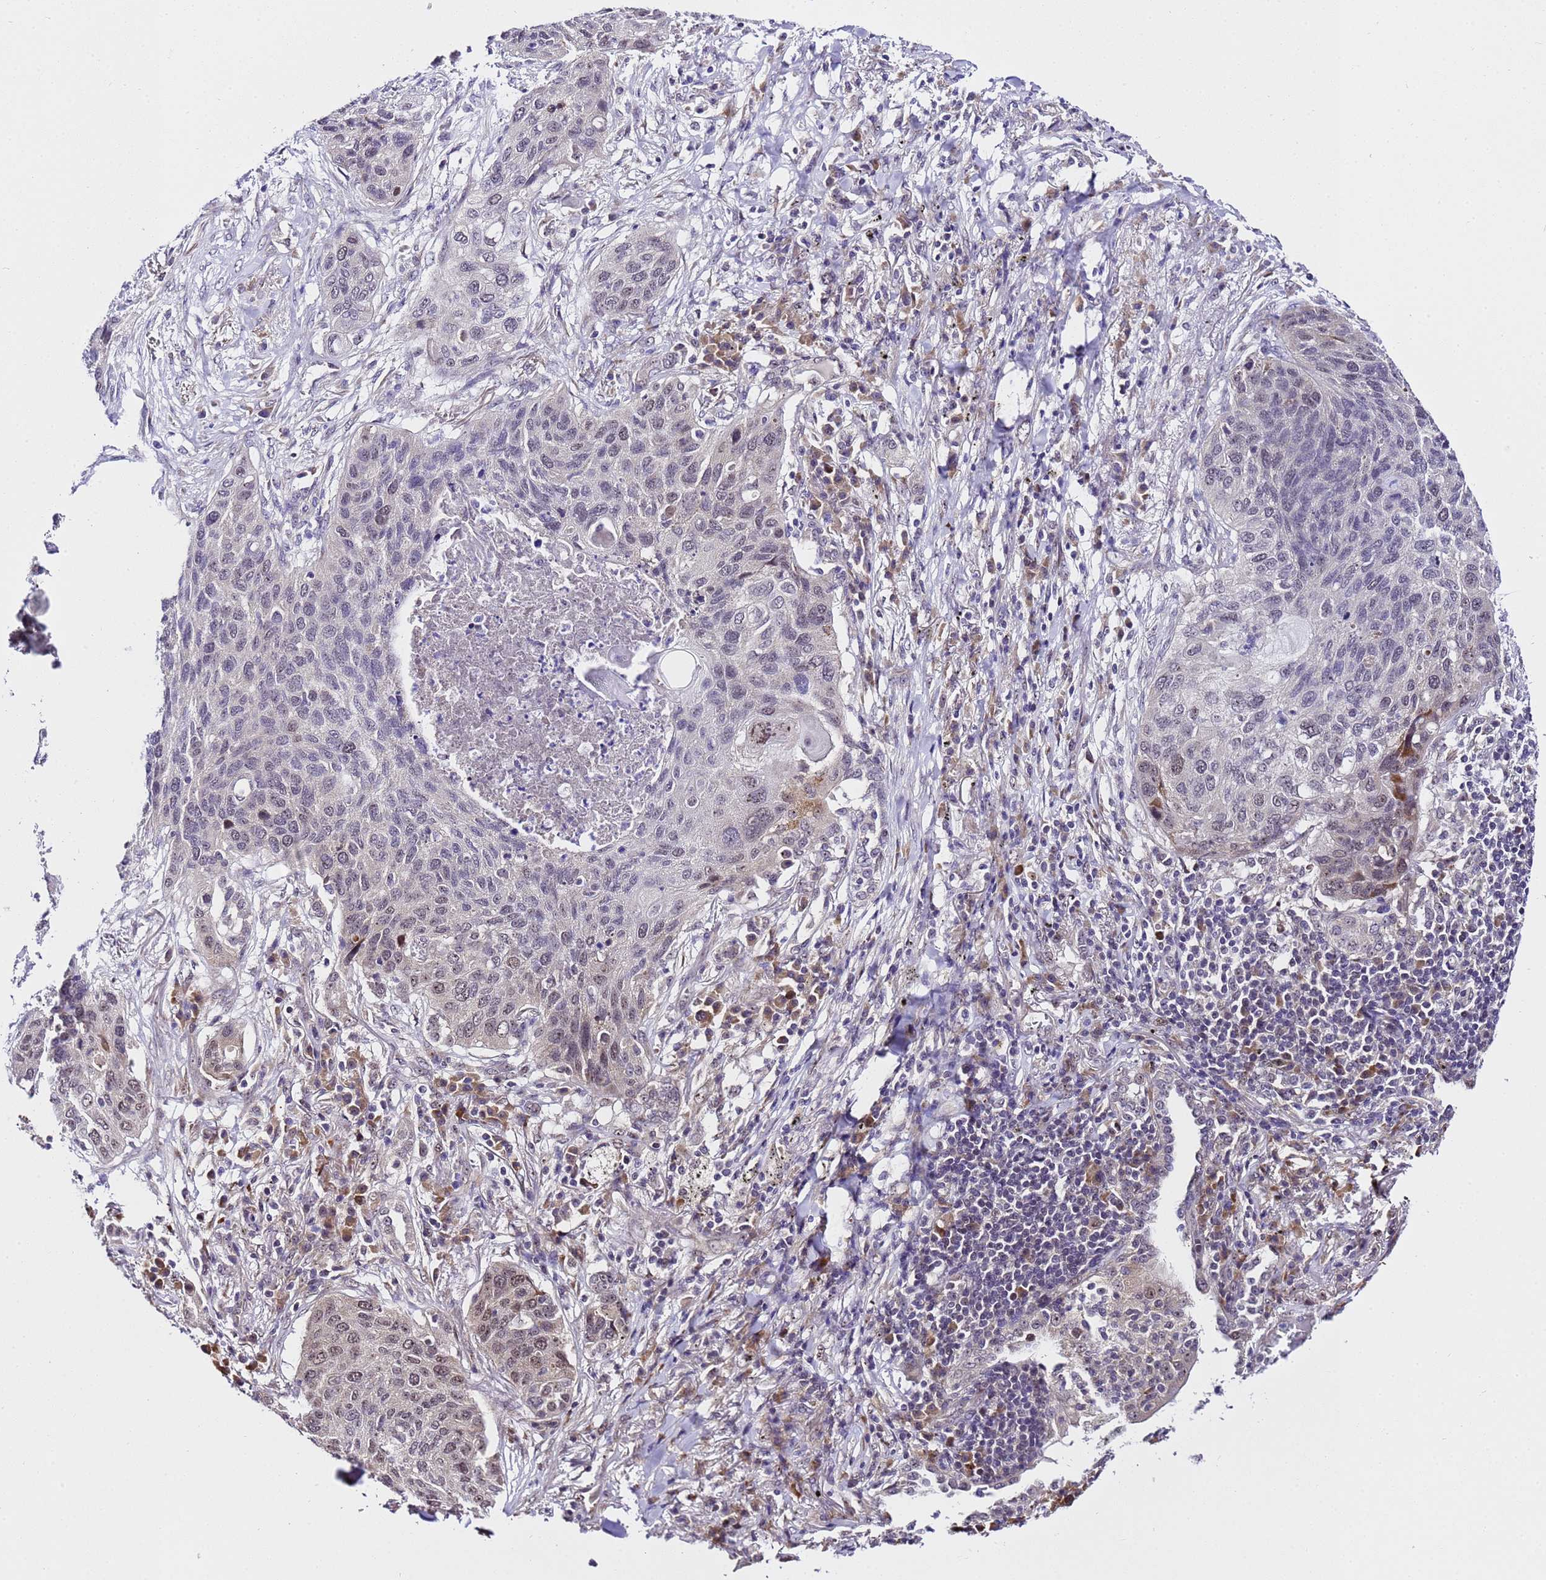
{"staining": {"intensity": "weak", "quantity": "<25%", "location": "nuclear"}, "tissue": "lung cancer", "cell_type": "Tumor cells", "image_type": "cancer", "snomed": [{"axis": "morphology", "description": "Squamous cell carcinoma, NOS"}, {"axis": "topography", "description": "Lung"}], "caption": "The histopathology image shows no significant expression in tumor cells of lung cancer (squamous cell carcinoma).", "gene": "SLX4IP", "patient": {"sex": "female", "age": 63}}